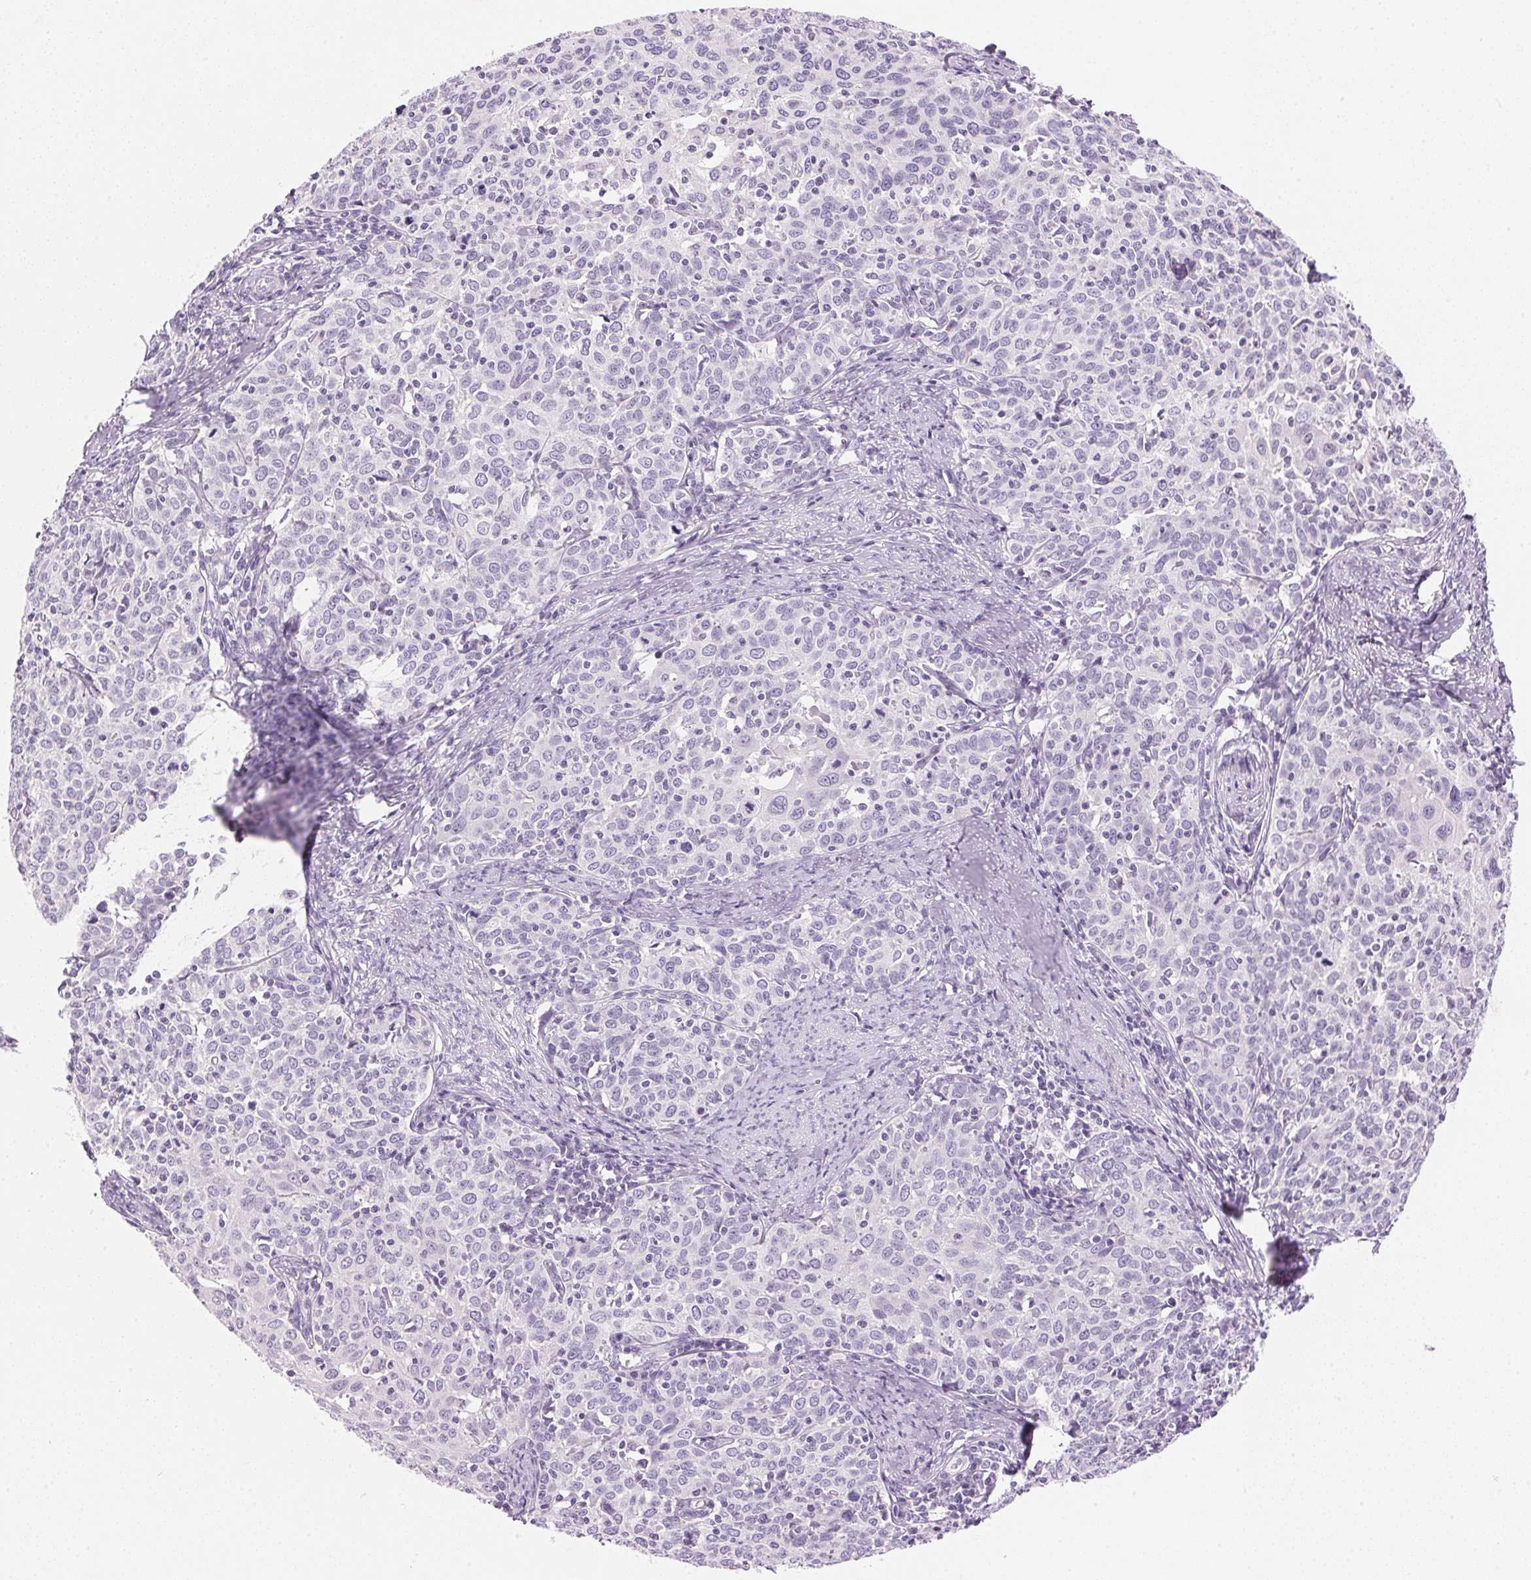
{"staining": {"intensity": "negative", "quantity": "none", "location": "none"}, "tissue": "cervical cancer", "cell_type": "Tumor cells", "image_type": "cancer", "snomed": [{"axis": "morphology", "description": "Squamous cell carcinoma, NOS"}, {"axis": "topography", "description": "Cervix"}], "caption": "Immunohistochemistry histopathology image of neoplastic tissue: cervical cancer (squamous cell carcinoma) stained with DAB (3,3'-diaminobenzidine) reveals no significant protein expression in tumor cells. (Immunohistochemistry (ihc), brightfield microscopy, high magnification).", "gene": "CYP11B1", "patient": {"sex": "female", "age": 62}}